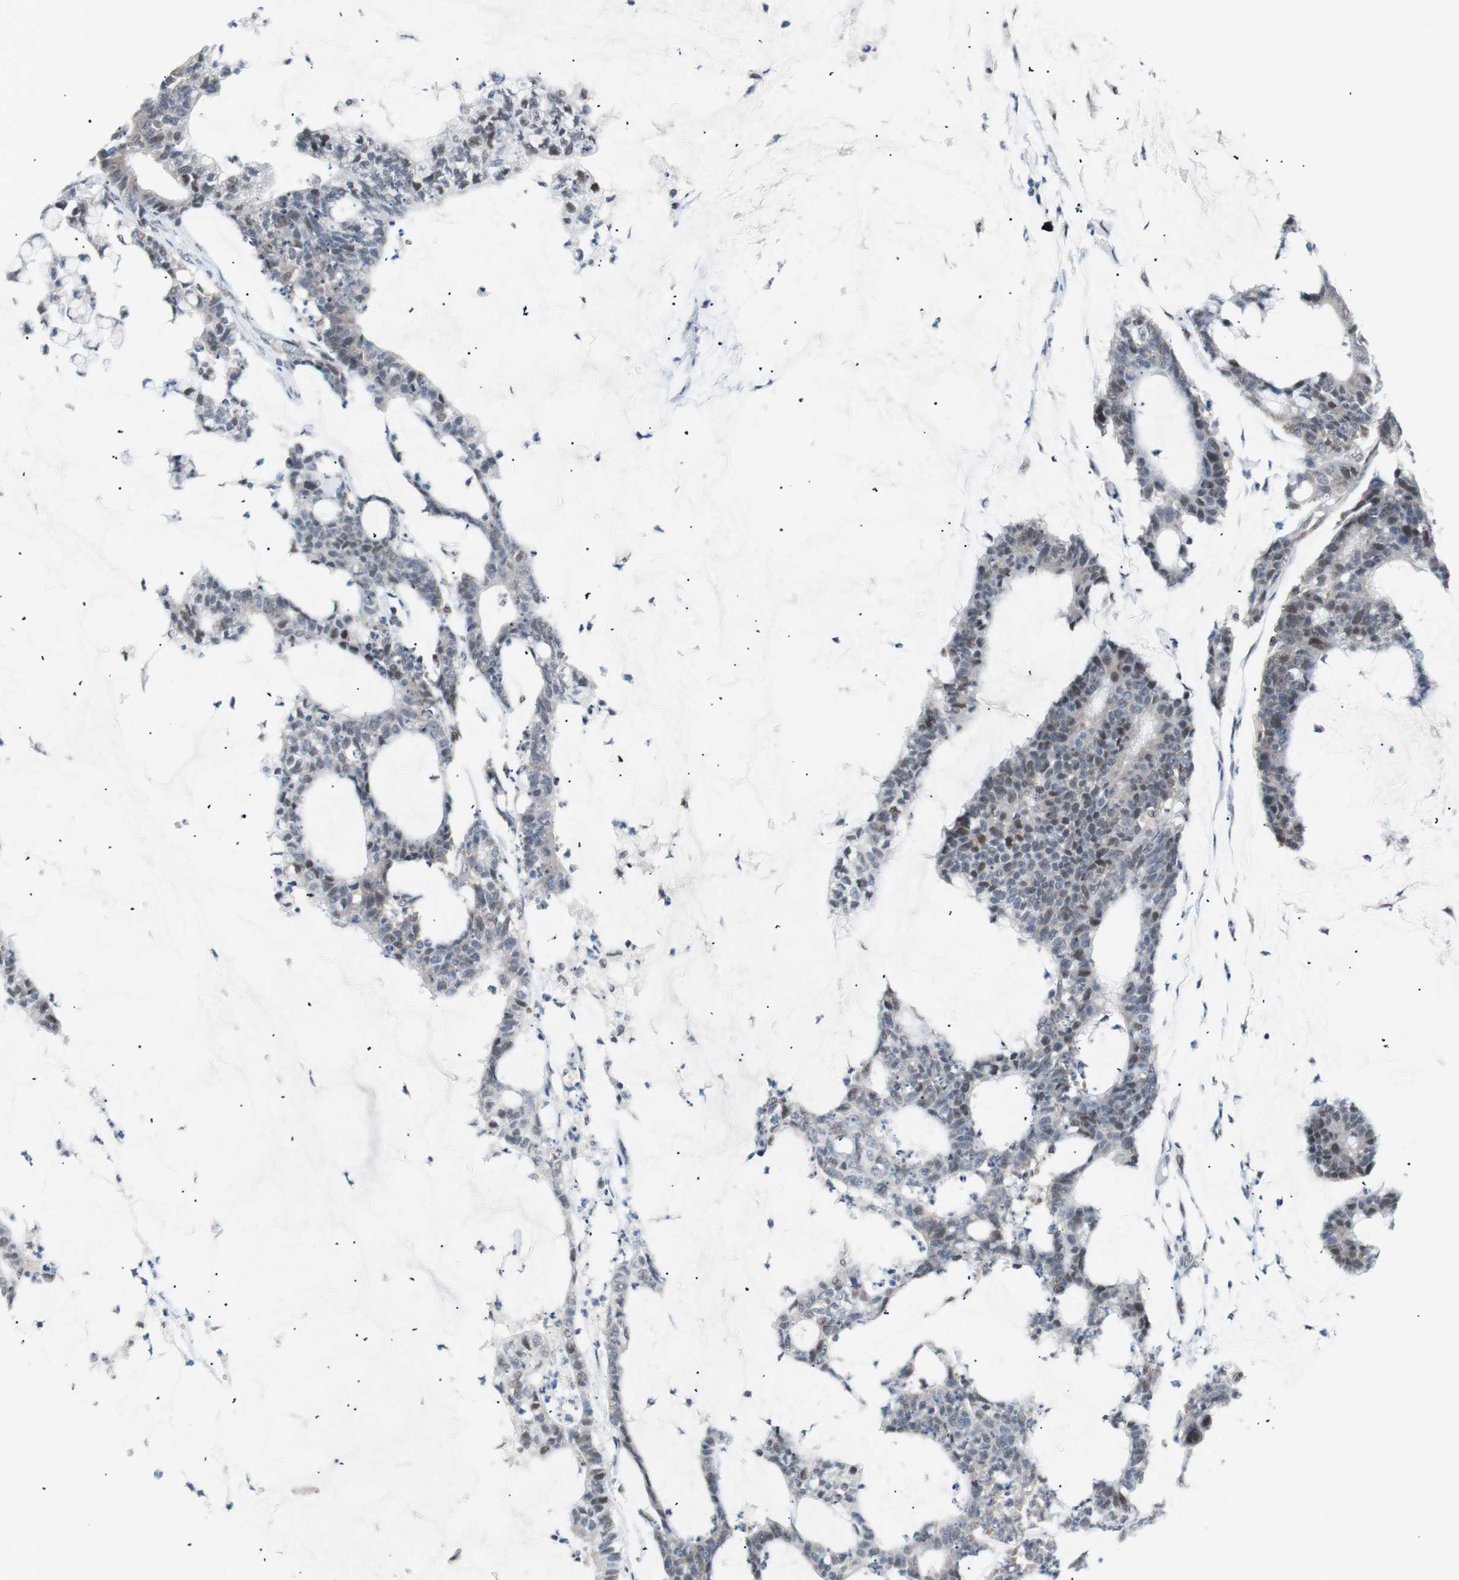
{"staining": {"intensity": "negative", "quantity": "none", "location": "none"}, "tissue": "colorectal cancer", "cell_type": "Tumor cells", "image_type": "cancer", "snomed": [{"axis": "morphology", "description": "Adenocarcinoma, NOS"}, {"axis": "topography", "description": "Colon"}], "caption": "This is an immunohistochemistry histopathology image of human colorectal cancer. There is no positivity in tumor cells.", "gene": "POLH", "patient": {"sex": "female", "age": 84}}